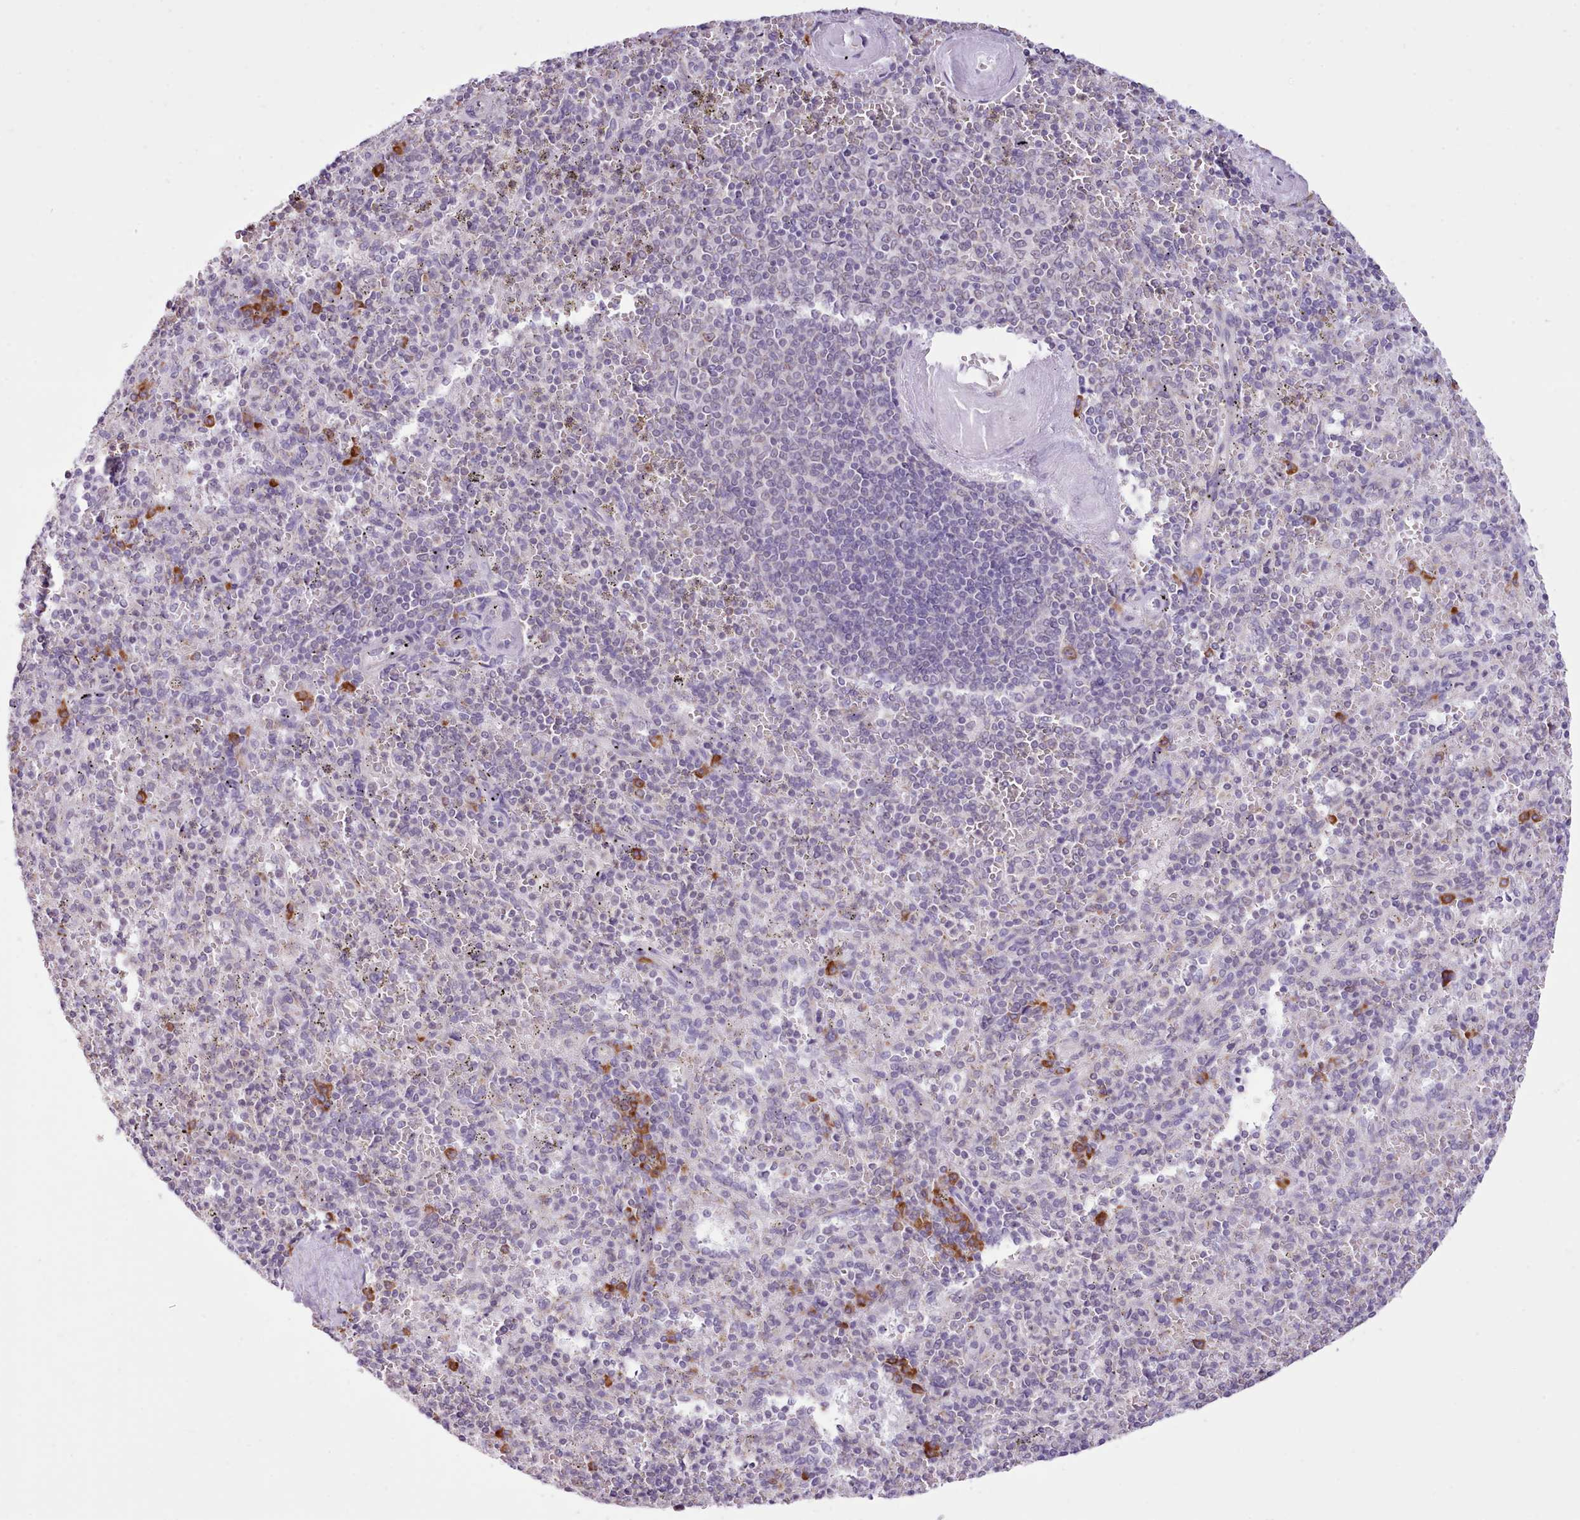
{"staining": {"intensity": "moderate", "quantity": "<25%", "location": "cytoplasmic/membranous"}, "tissue": "spleen", "cell_type": "Cells in red pulp", "image_type": "normal", "snomed": [{"axis": "morphology", "description": "Normal tissue, NOS"}, {"axis": "morphology", "description": "Degeneration, NOS"}, {"axis": "topography", "description": "Spleen"}], "caption": "Protein expression analysis of unremarkable human spleen reveals moderate cytoplasmic/membranous positivity in approximately <25% of cells in red pulp. The protein is stained brown, and the nuclei are stained in blue (DAB (3,3'-diaminobenzidine) IHC with brightfield microscopy, high magnification).", "gene": "SEC61B", "patient": {"sex": "male", "age": 56}}